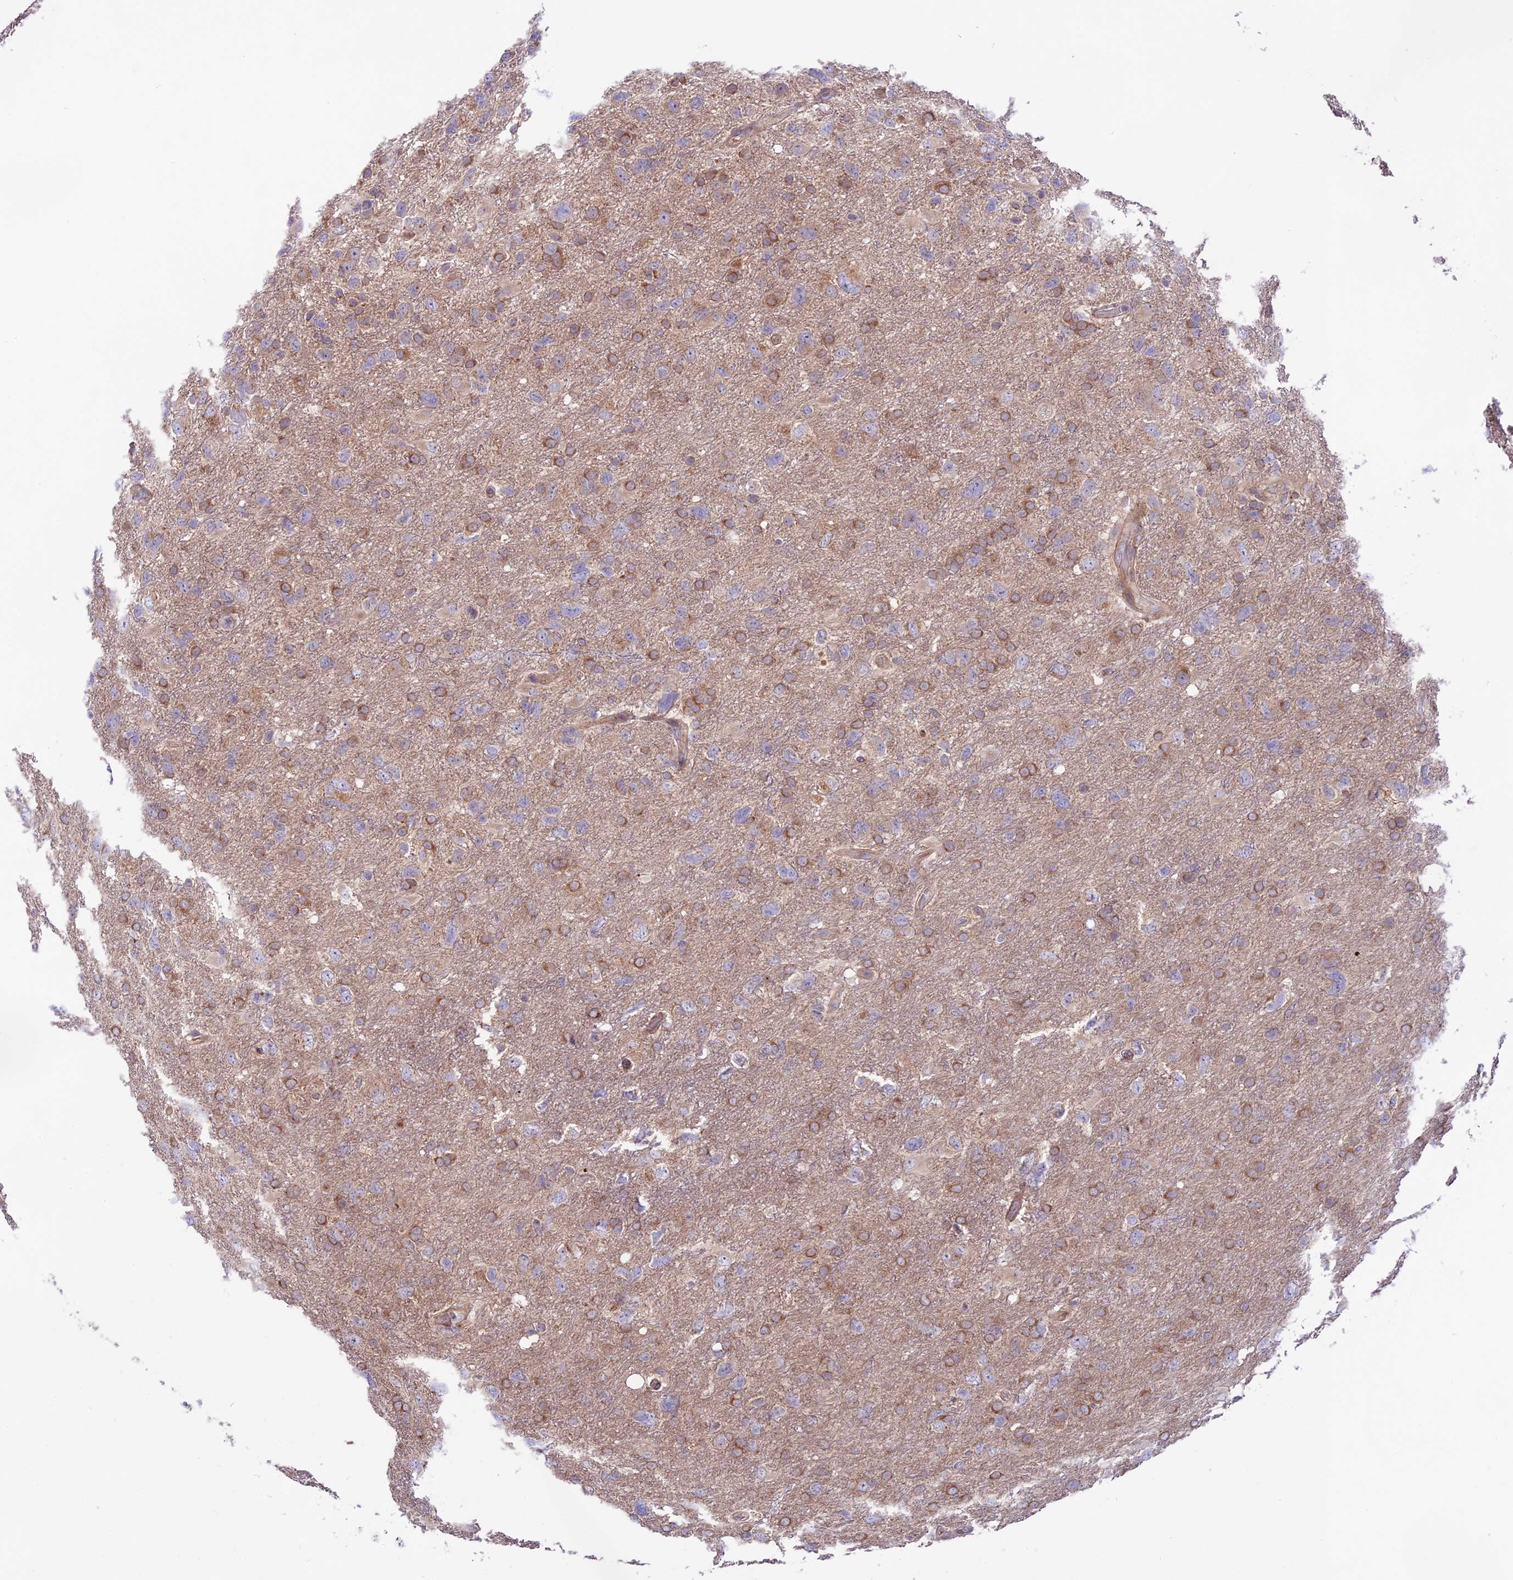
{"staining": {"intensity": "moderate", "quantity": "25%-75%", "location": "cytoplasmic/membranous"}, "tissue": "glioma", "cell_type": "Tumor cells", "image_type": "cancer", "snomed": [{"axis": "morphology", "description": "Glioma, malignant, High grade"}, {"axis": "topography", "description": "Brain"}], "caption": "Immunohistochemistry (IHC) (DAB (3,3'-diaminobenzidine)) staining of glioma shows moderate cytoplasmic/membranous protein expression in approximately 25%-75% of tumor cells. (DAB = brown stain, brightfield microscopy at high magnification).", "gene": "COG8", "patient": {"sex": "male", "age": 61}}